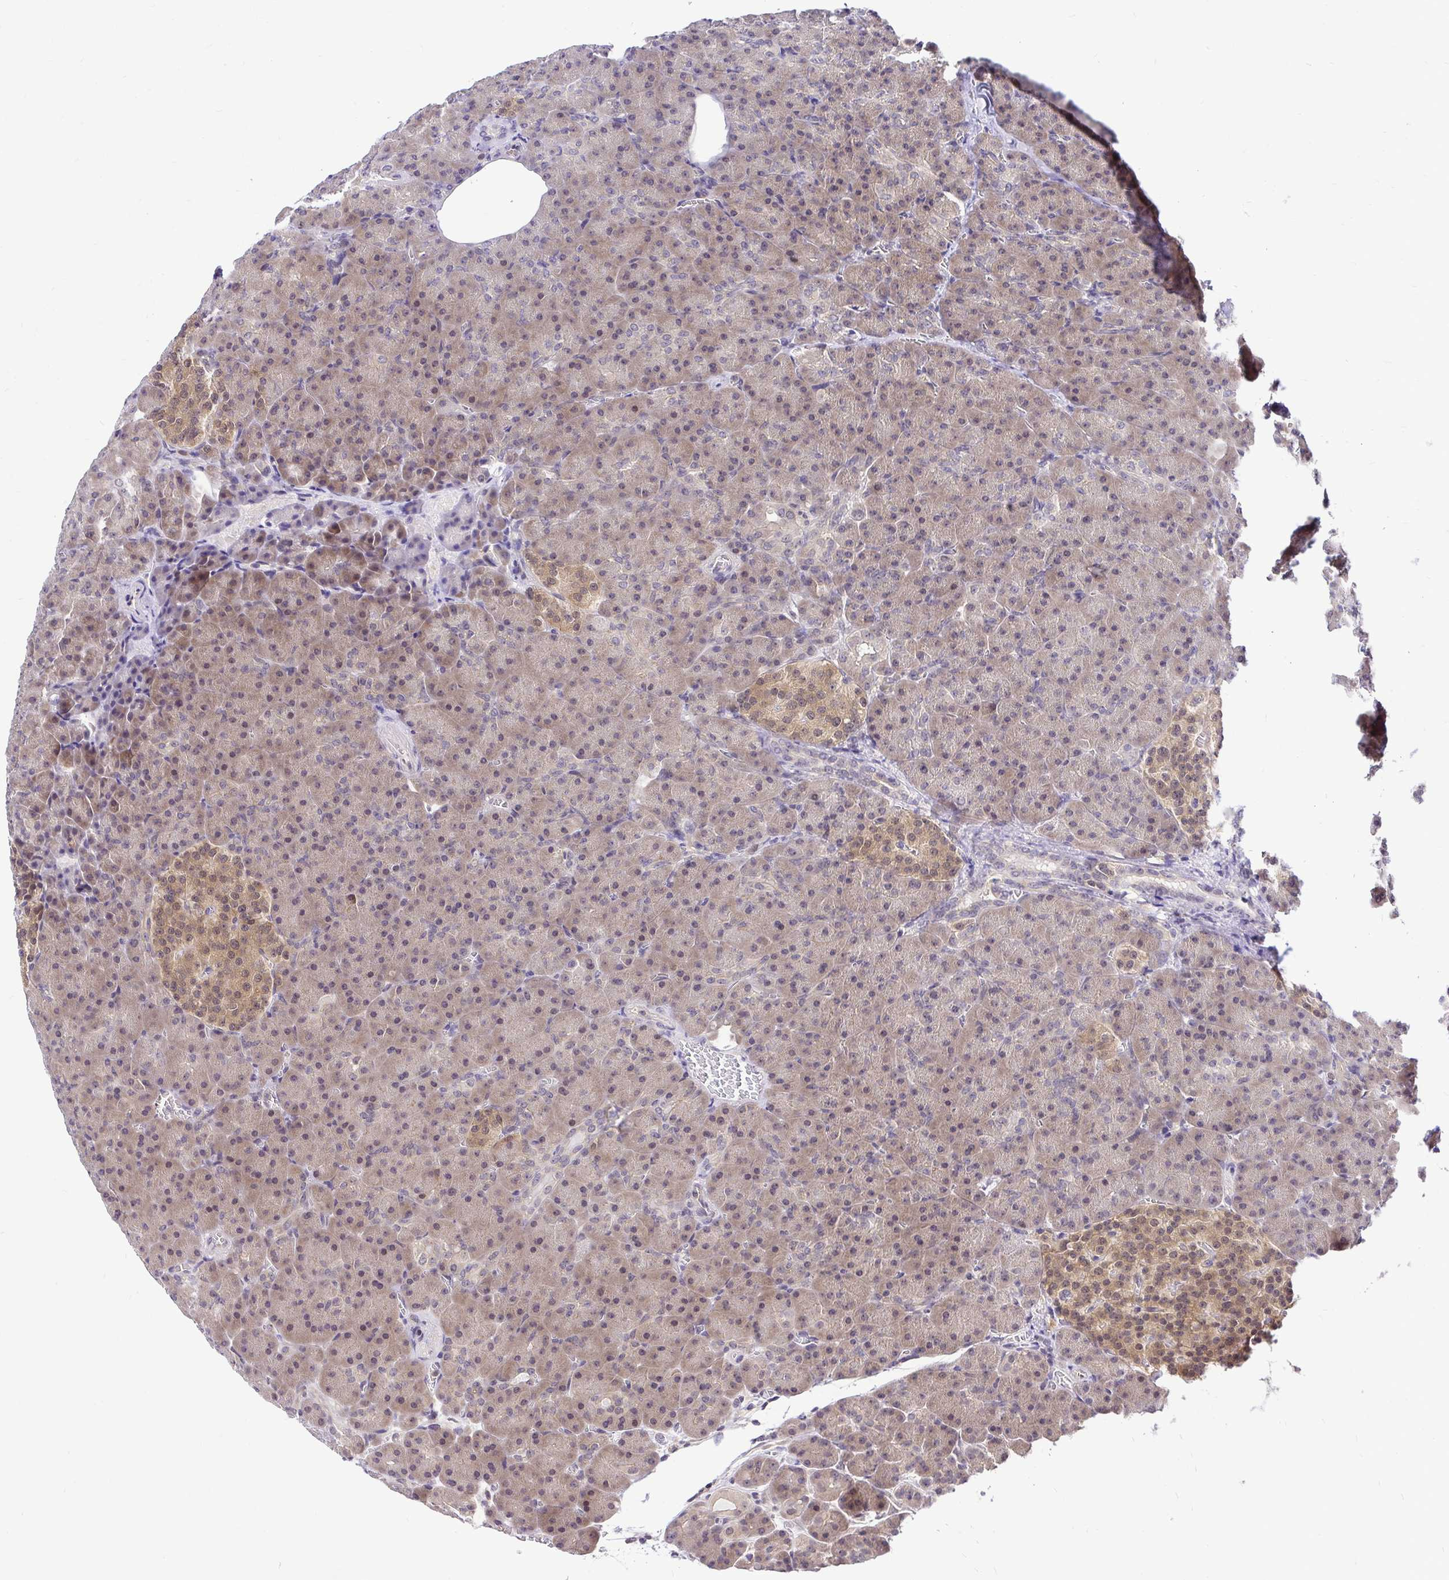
{"staining": {"intensity": "moderate", "quantity": "25%-75%", "location": "cytoplasmic/membranous,nuclear"}, "tissue": "pancreas", "cell_type": "Exocrine glandular cells", "image_type": "normal", "snomed": [{"axis": "morphology", "description": "Normal tissue, NOS"}, {"axis": "topography", "description": "Pancreas"}], "caption": "IHC photomicrograph of benign pancreas stained for a protein (brown), which reveals medium levels of moderate cytoplasmic/membranous,nuclear positivity in approximately 25%-75% of exocrine glandular cells.", "gene": "UBE2M", "patient": {"sex": "female", "age": 74}}